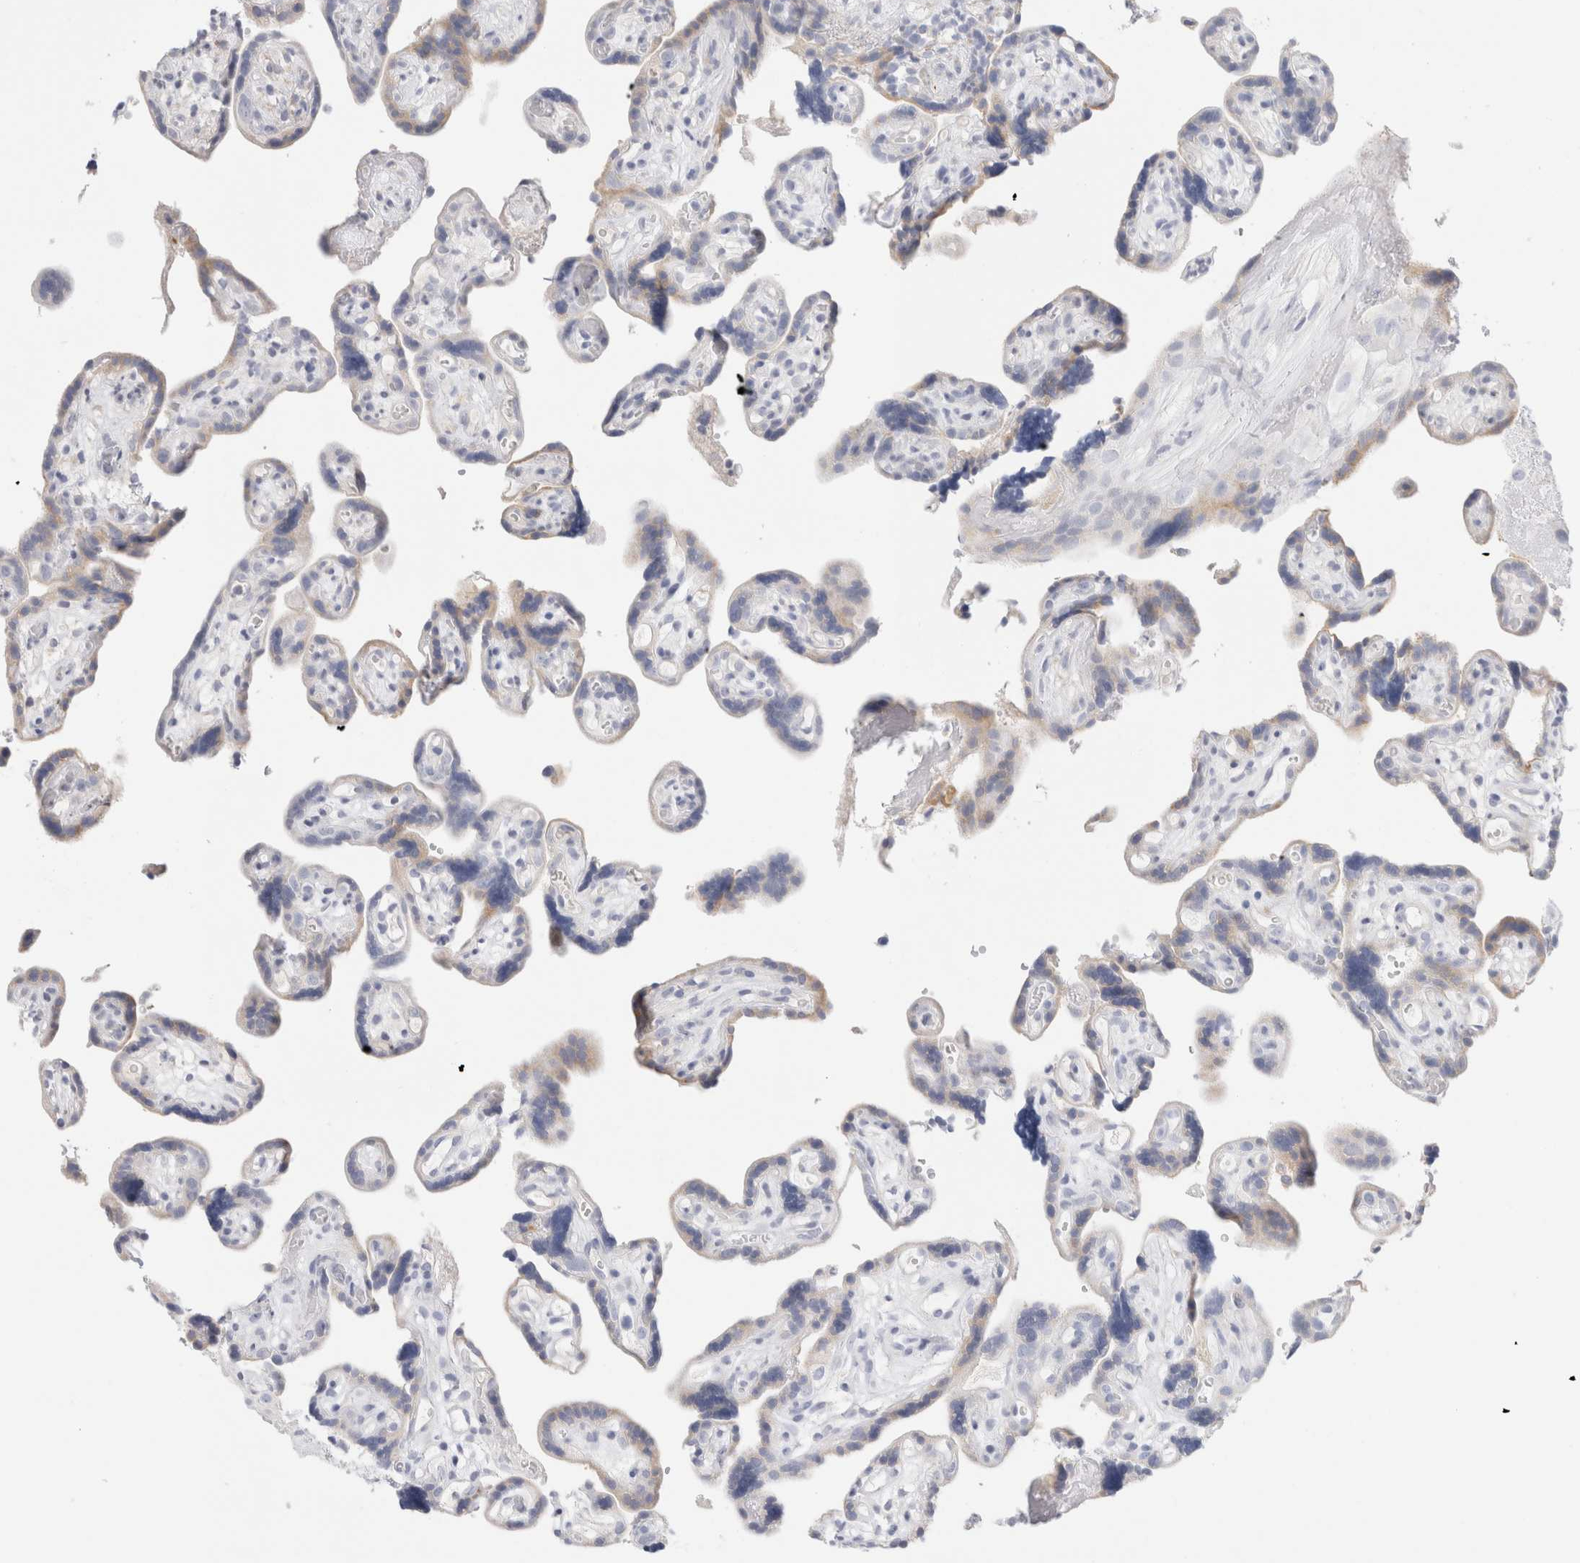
{"staining": {"intensity": "weak", "quantity": "<25%", "location": "cytoplasmic/membranous"}, "tissue": "placenta", "cell_type": "Decidual cells", "image_type": "normal", "snomed": [{"axis": "morphology", "description": "Normal tissue, NOS"}, {"axis": "topography", "description": "Placenta"}], "caption": "A micrograph of placenta stained for a protein displays no brown staining in decidual cells.", "gene": "CSK", "patient": {"sex": "female", "age": 30}}